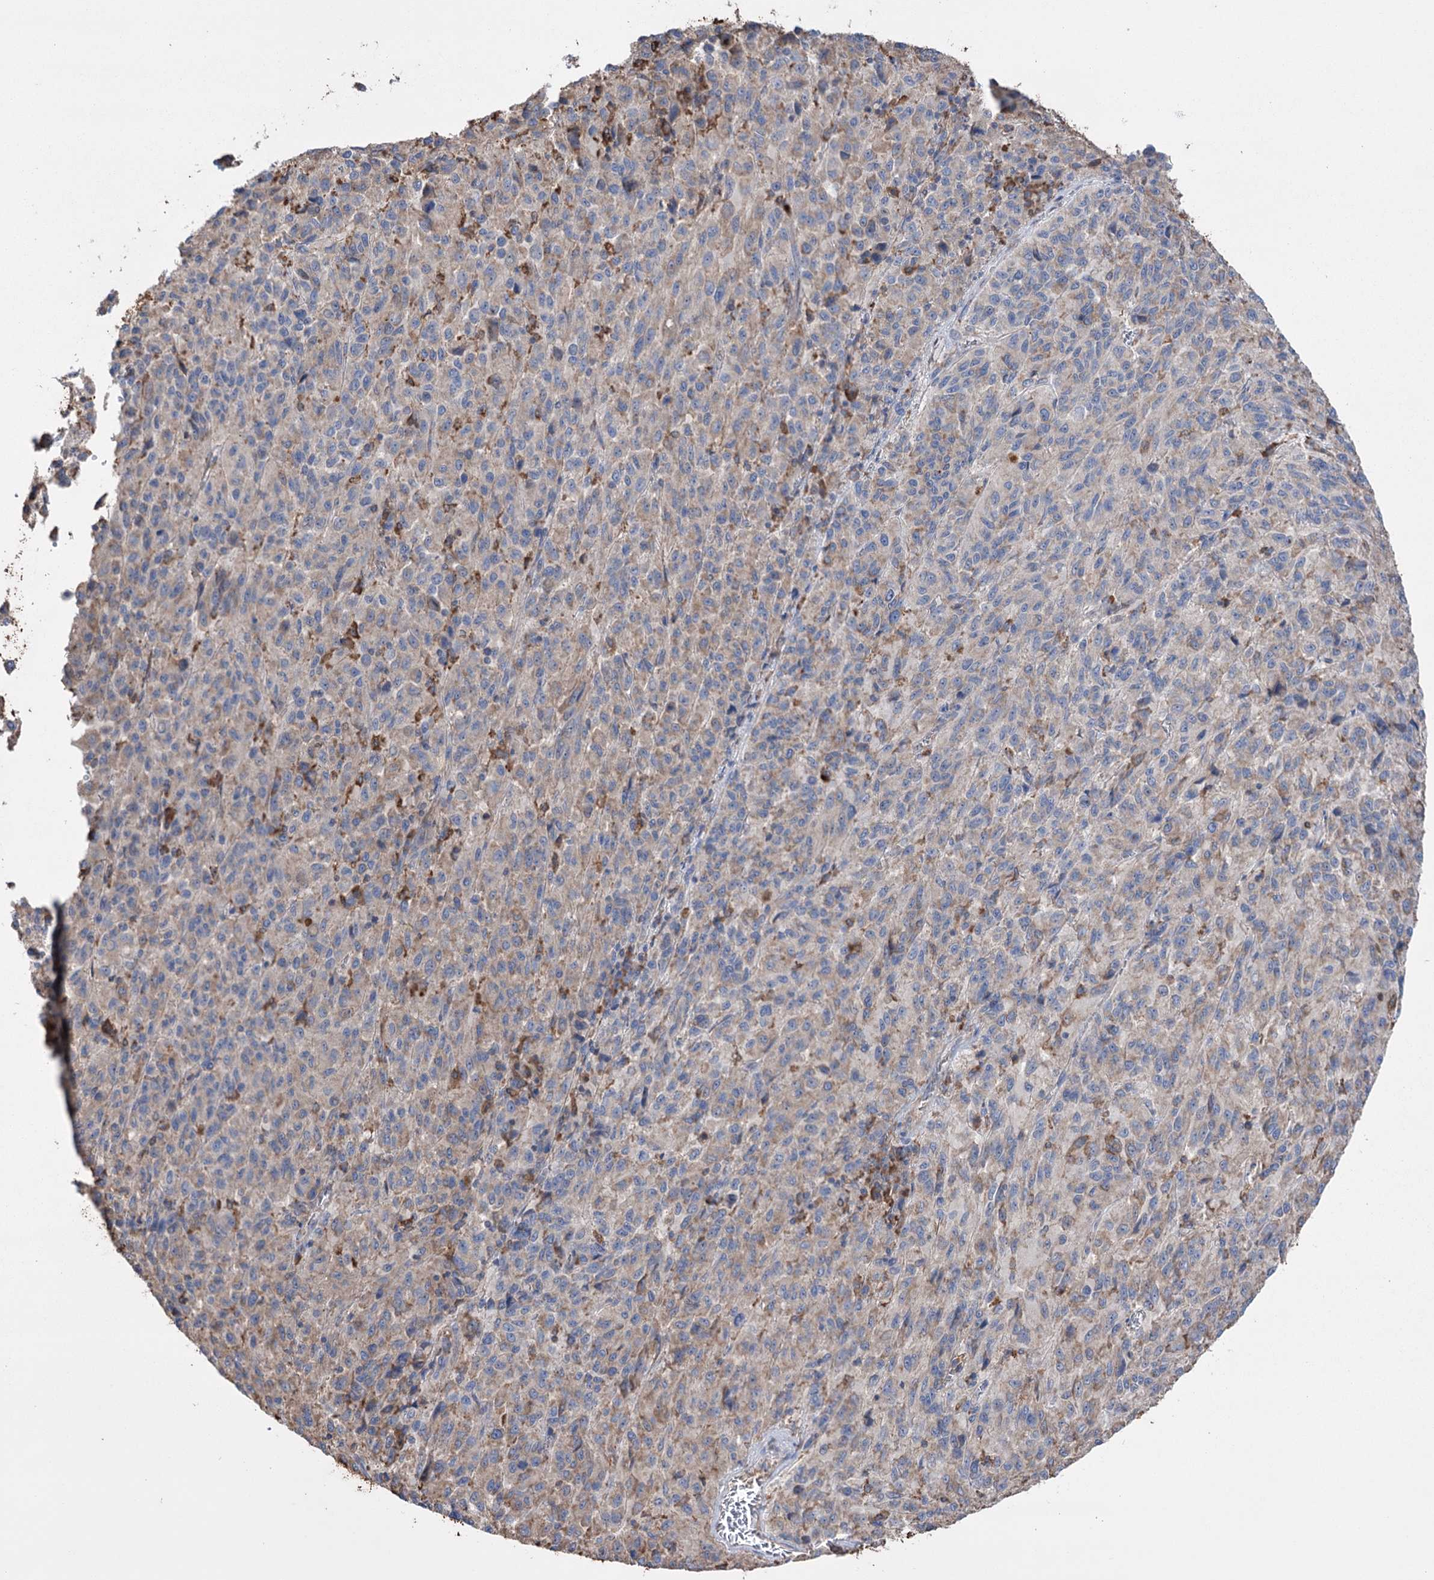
{"staining": {"intensity": "weak", "quantity": "25%-75%", "location": "cytoplasmic/membranous"}, "tissue": "melanoma", "cell_type": "Tumor cells", "image_type": "cancer", "snomed": [{"axis": "morphology", "description": "Malignant melanoma, Metastatic site"}, {"axis": "topography", "description": "Lung"}], "caption": "Tumor cells exhibit low levels of weak cytoplasmic/membranous expression in about 25%-75% of cells in malignant melanoma (metastatic site).", "gene": "TRIM71", "patient": {"sex": "male", "age": 64}}